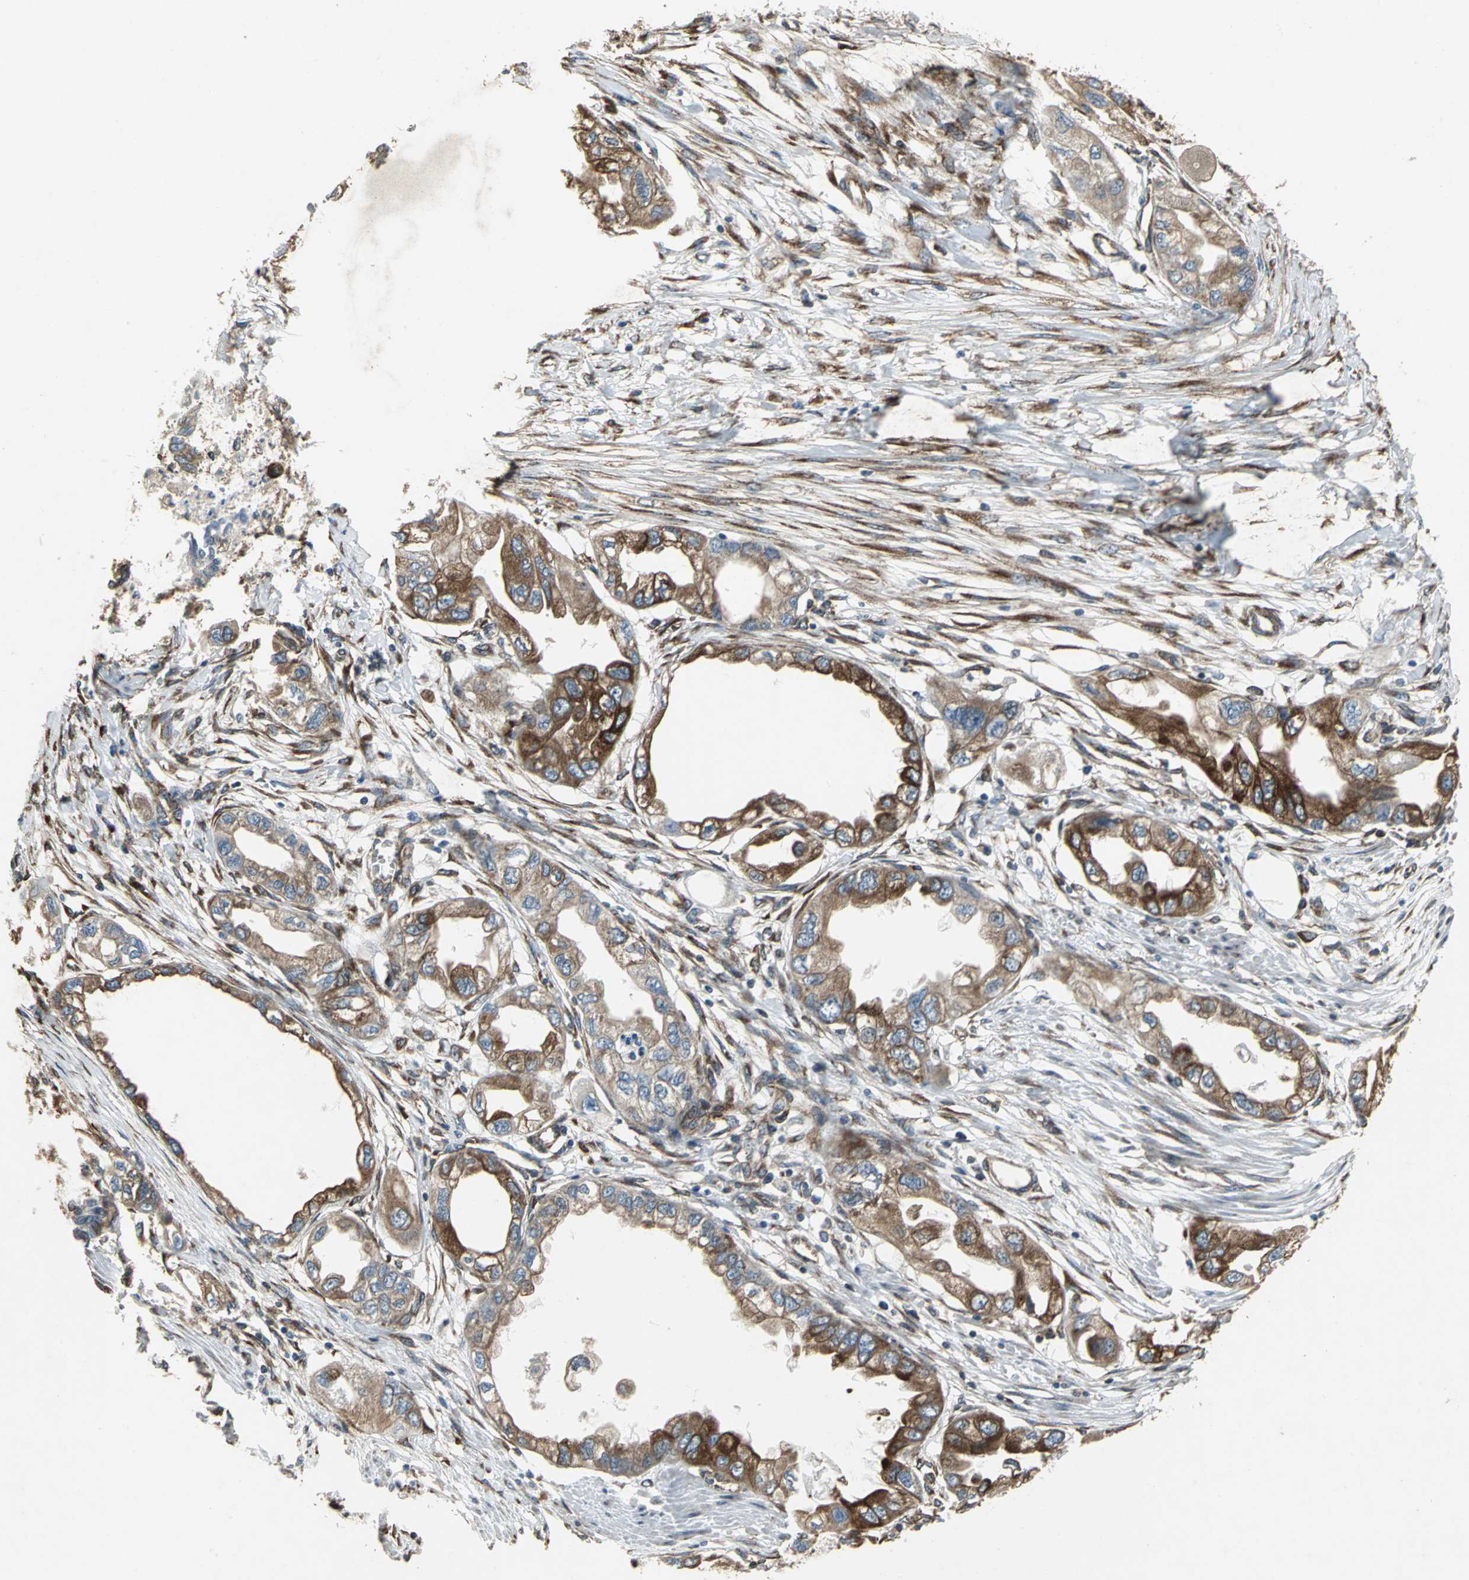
{"staining": {"intensity": "moderate", "quantity": ">75%", "location": "cytoplasmic/membranous"}, "tissue": "endometrial cancer", "cell_type": "Tumor cells", "image_type": "cancer", "snomed": [{"axis": "morphology", "description": "Adenocarcinoma, NOS"}, {"axis": "topography", "description": "Endometrium"}], "caption": "Protein staining by immunohistochemistry (IHC) reveals moderate cytoplasmic/membranous positivity in approximately >75% of tumor cells in endometrial adenocarcinoma.", "gene": "SYVN1", "patient": {"sex": "female", "age": 67}}